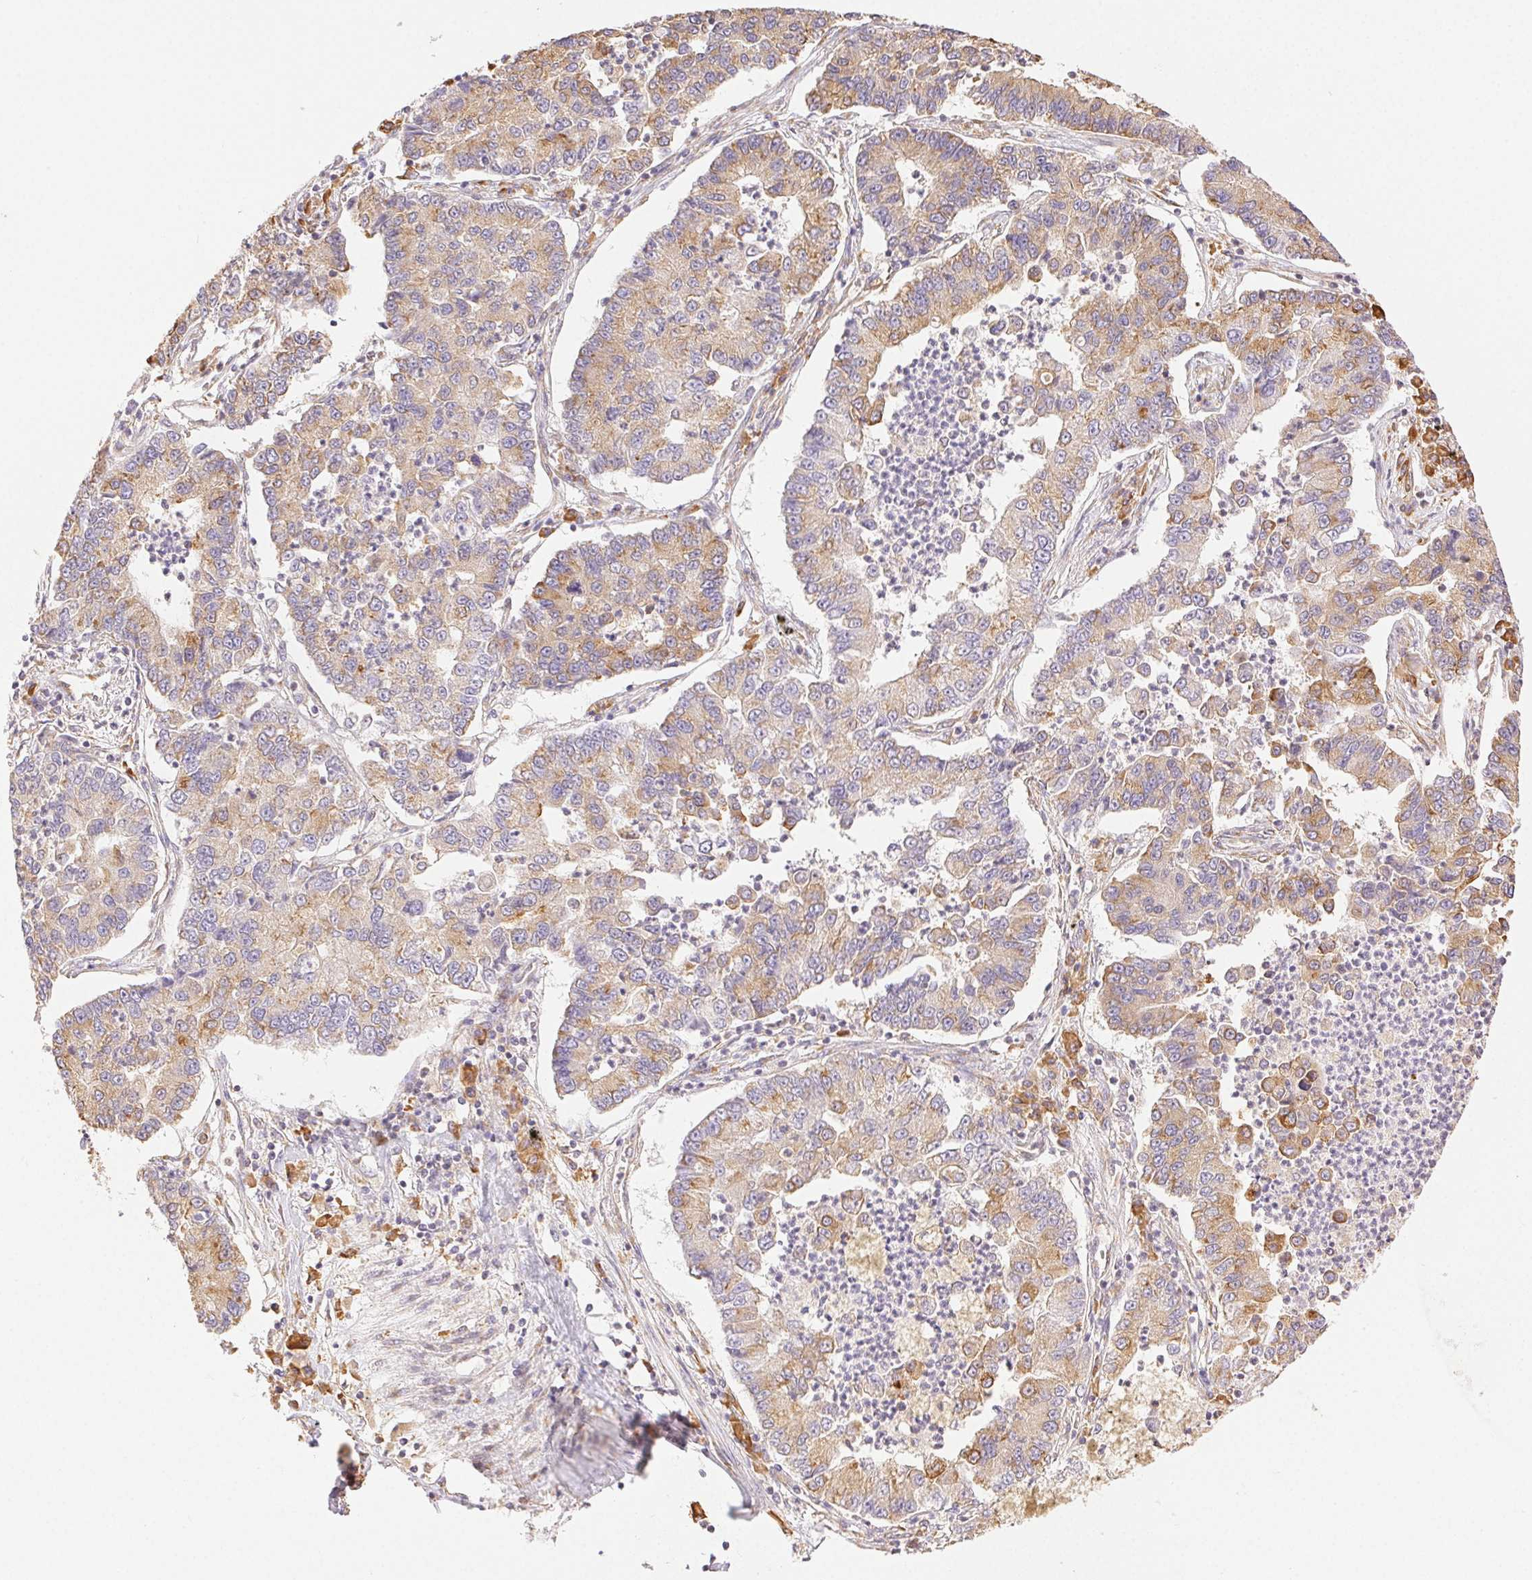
{"staining": {"intensity": "moderate", "quantity": ">75%", "location": "cytoplasmic/membranous"}, "tissue": "lung cancer", "cell_type": "Tumor cells", "image_type": "cancer", "snomed": [{"axis": "morphology", "description": "Adenocarcinoma, NOS"}, {"axis": "topography", "description": "Lung"}], "caption": "IHC of human lung cancer (adenocarcinoma) demonstrates medium levels of moderate cytoplasmic/membranous expression in about >75% of tumor cells.", "gene": "ENTREP1", "patient": {"sex": "female", "age": 57}}